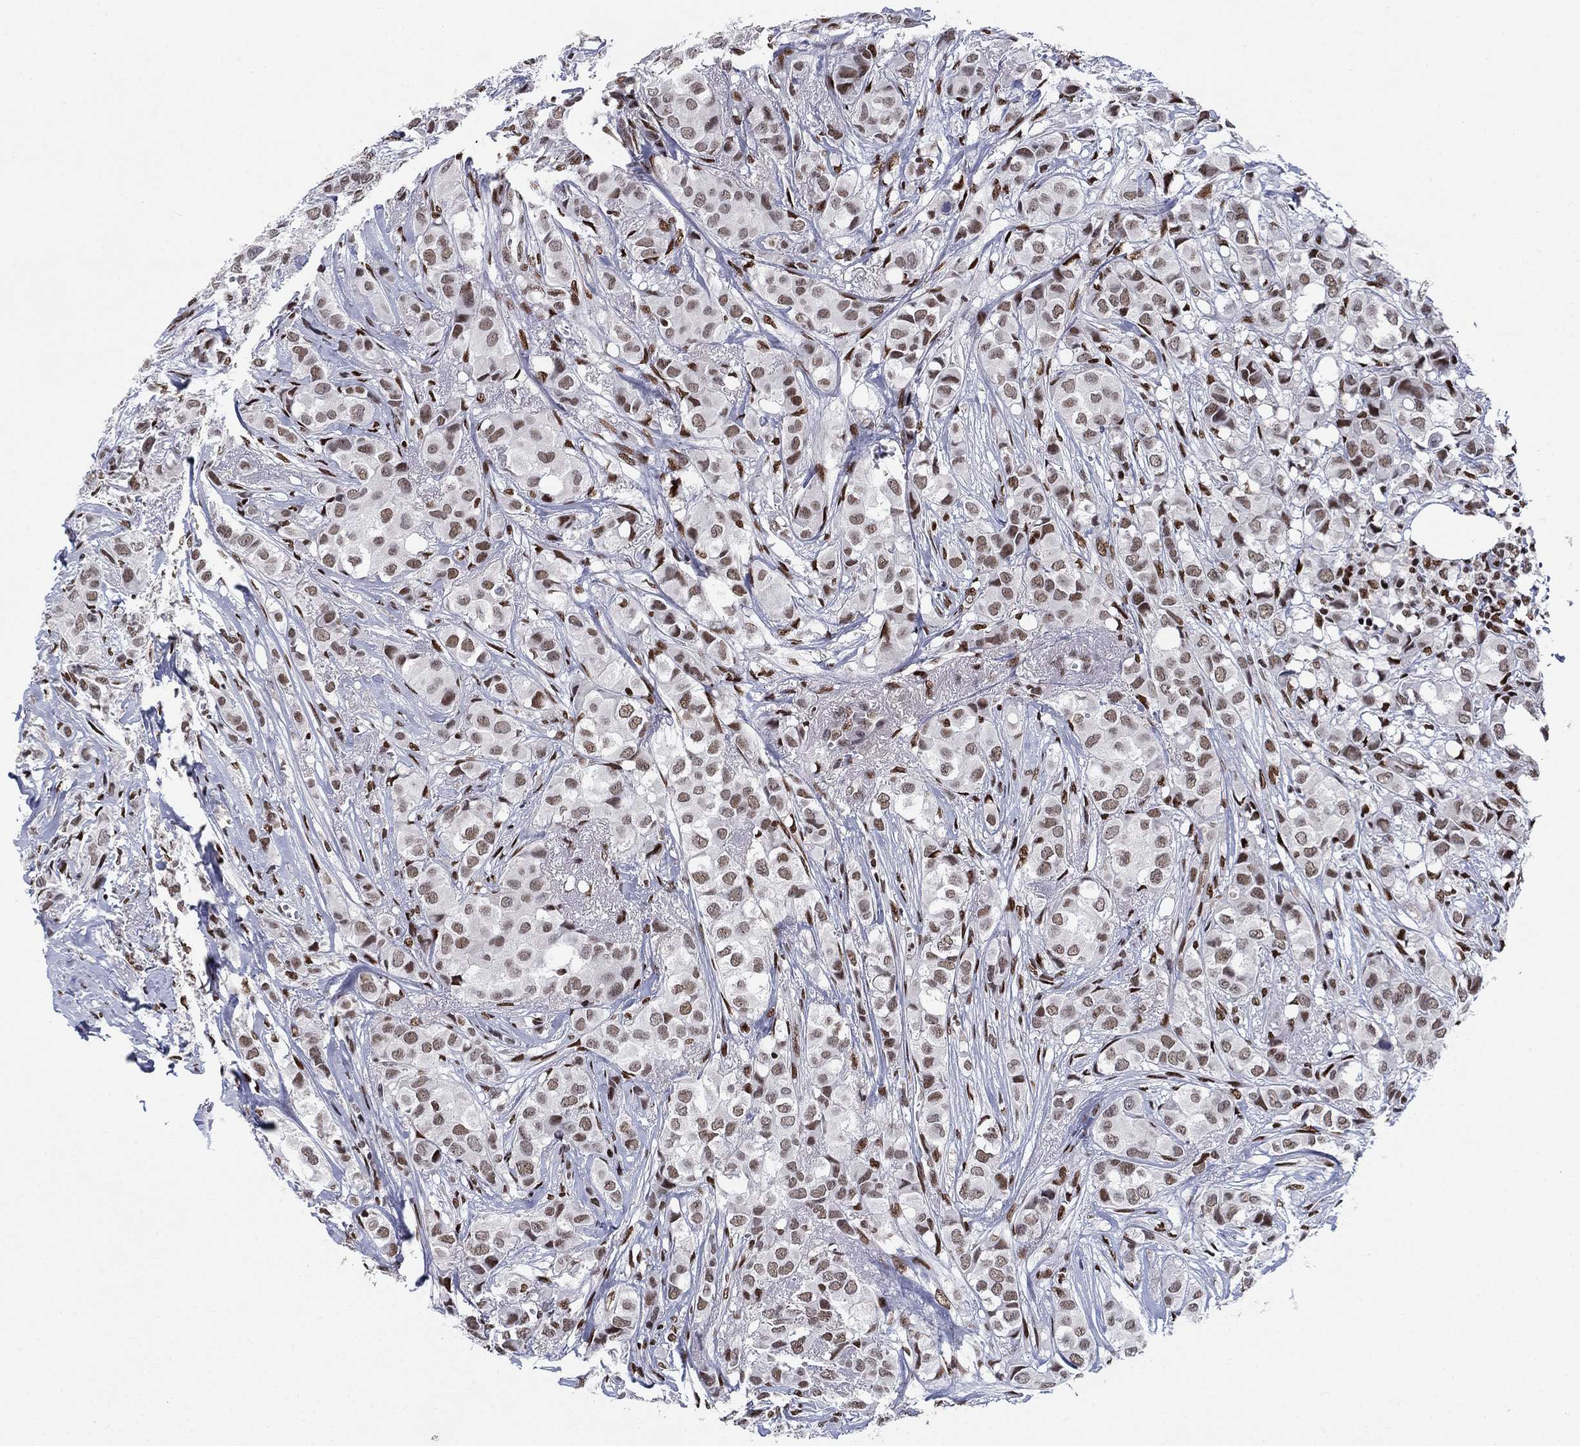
{"staining": {"intensity": "moderate", "quantity": ">75%", "location": "nuclear"}, "tissue": "breast cancer", "cell_type": "Tumor cells", "image_type": "cancer", "snomed": [{"axis": "morphology", "description": "Duct carcinoma"}, {"axis": "topography", "description": "Breast"}], "caption": "The image demonstrates a brown stain indicating the presence of a protein in the nuclear of tumor cells in breast infiltrating ductal carcinoma.", "gene": "RPRD1B", "patient": {"sex": "female", "age": 85}}